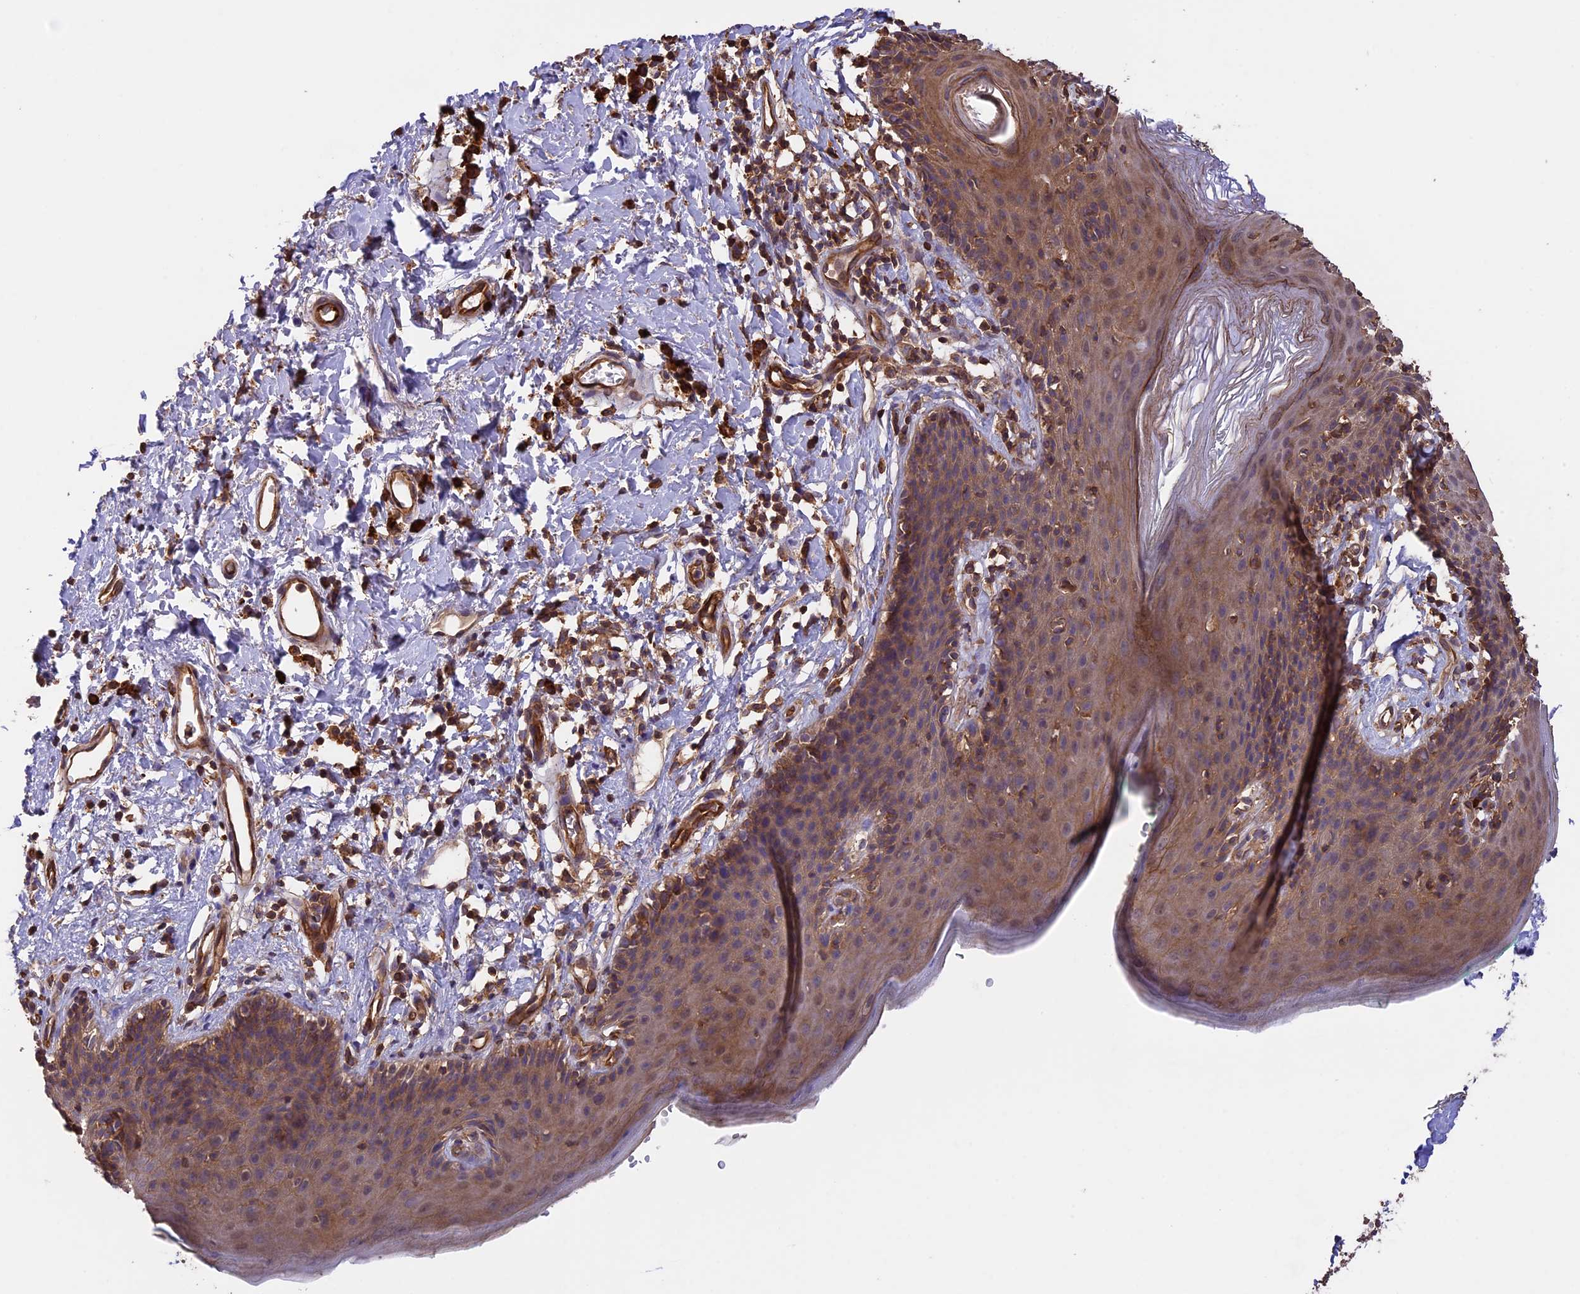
{"staining": {"intensity": "moderate", "quantity": ">75%", "location": "cytoplasmic/membranous"}, "tissue": "skin", "cell_type": "Epidermal cells", "image_type": "normal", "snomed": [{"axis": "morphology", "description": "Normal tissue, NOS"}, {"axis": "topography", "description": "Vulva"}], "caption": "Epidermal cells exhibit medium levels of moderate cytoplasmic/membranous positivity in approximately >75% of cells in unremarkable skin. (Brightfield microscopy of DAB IHC at high magnification).", "gene": "GAS8", "patient": {"sex": "female", "age": 66}}